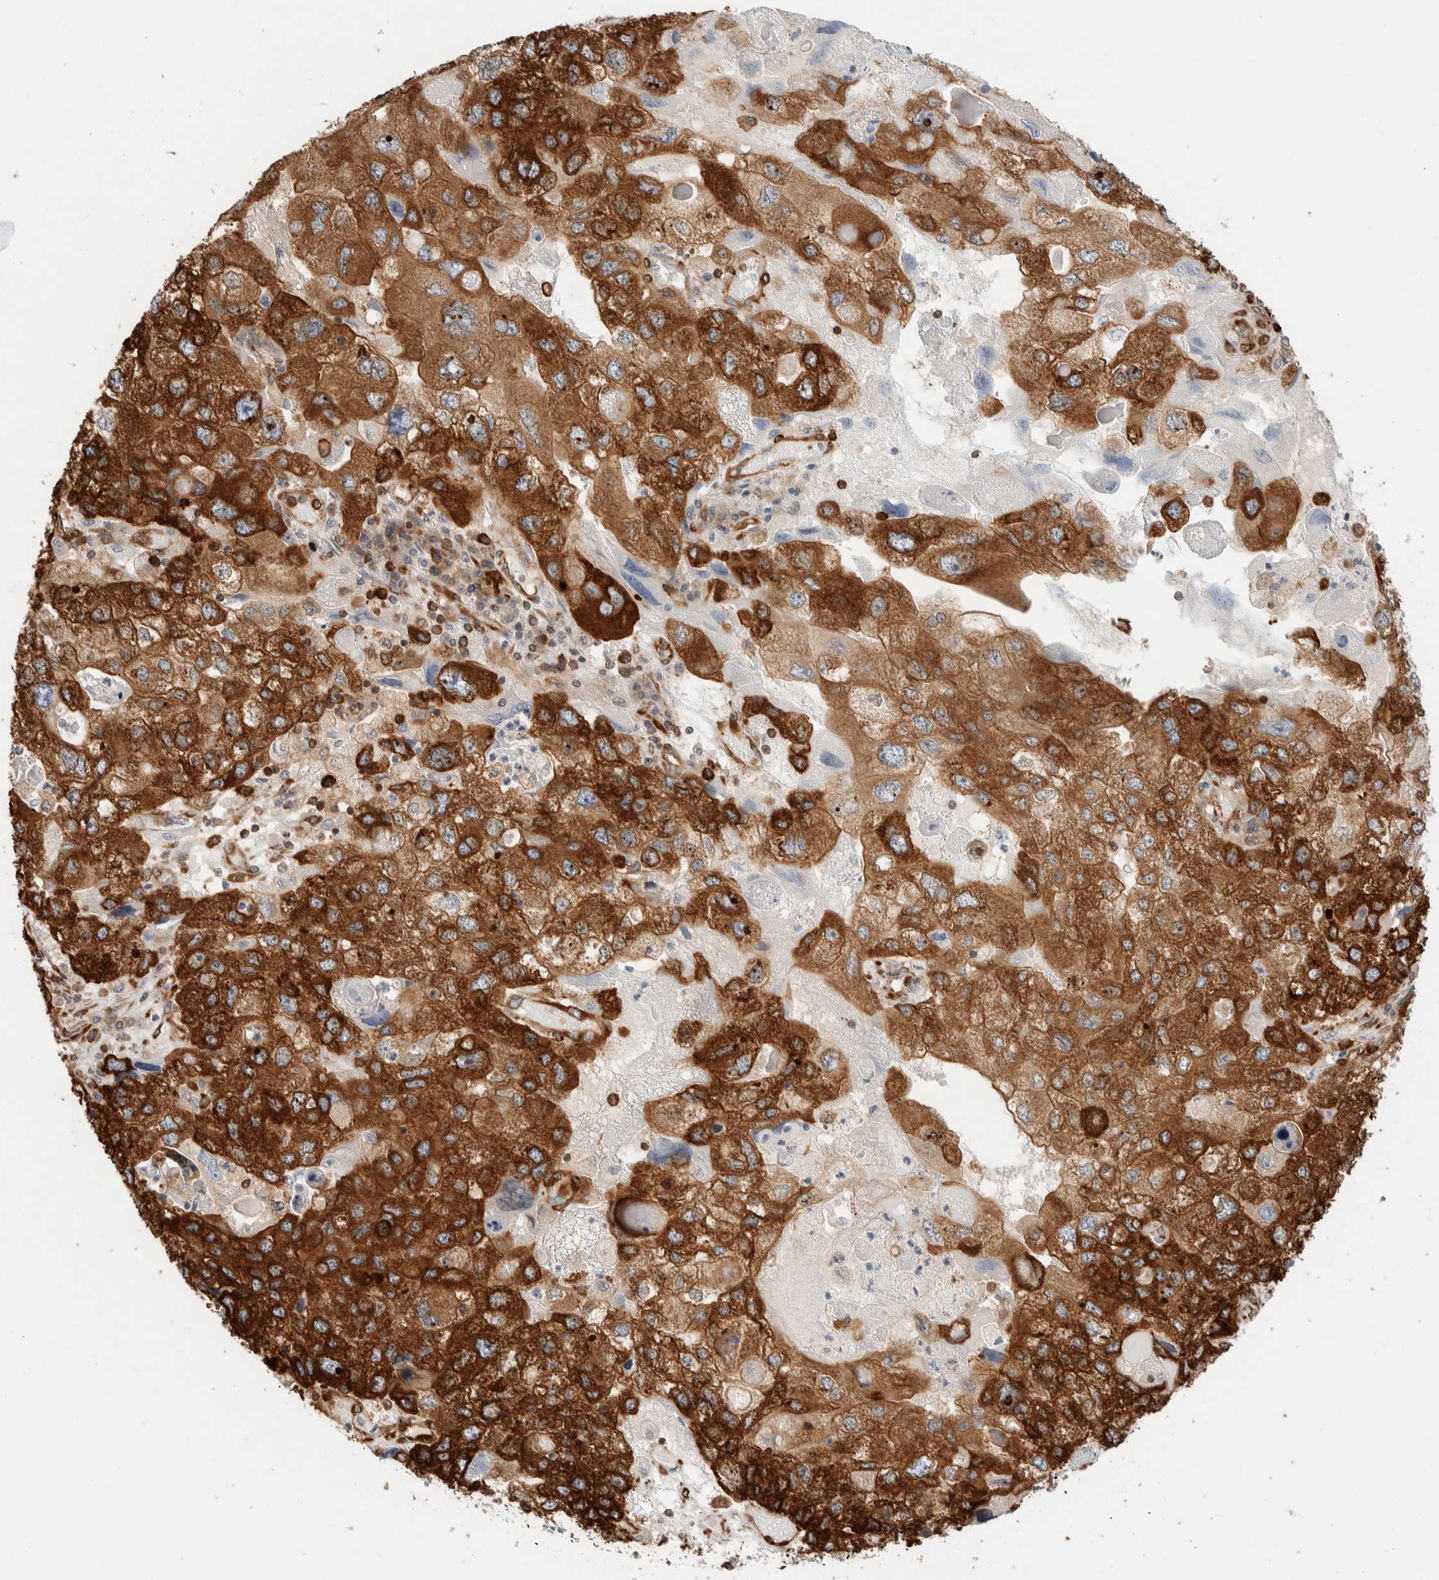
{"staining": {"intensity": "strong", "quantity": ">75%", "location": "cytoplasmic/membranous"}, "tissue": "endometrial cancer", "cell_type": "Tumor cells", "image_type": "cancer", "snomed": [{"axis": "morphology", "description": "Adenocarcinoma, NOS"}, {"axis": "topography", "description": "Endometrium"}], "caption": "Endometrial adenocarcinoma was stained to show a protein in brown. There is high levels of strong cytoplasmic/membranous positivity in about >75% of tumor cells.", "gene": "LLGL2", "patient": {"sex": "female", "age": 49}}